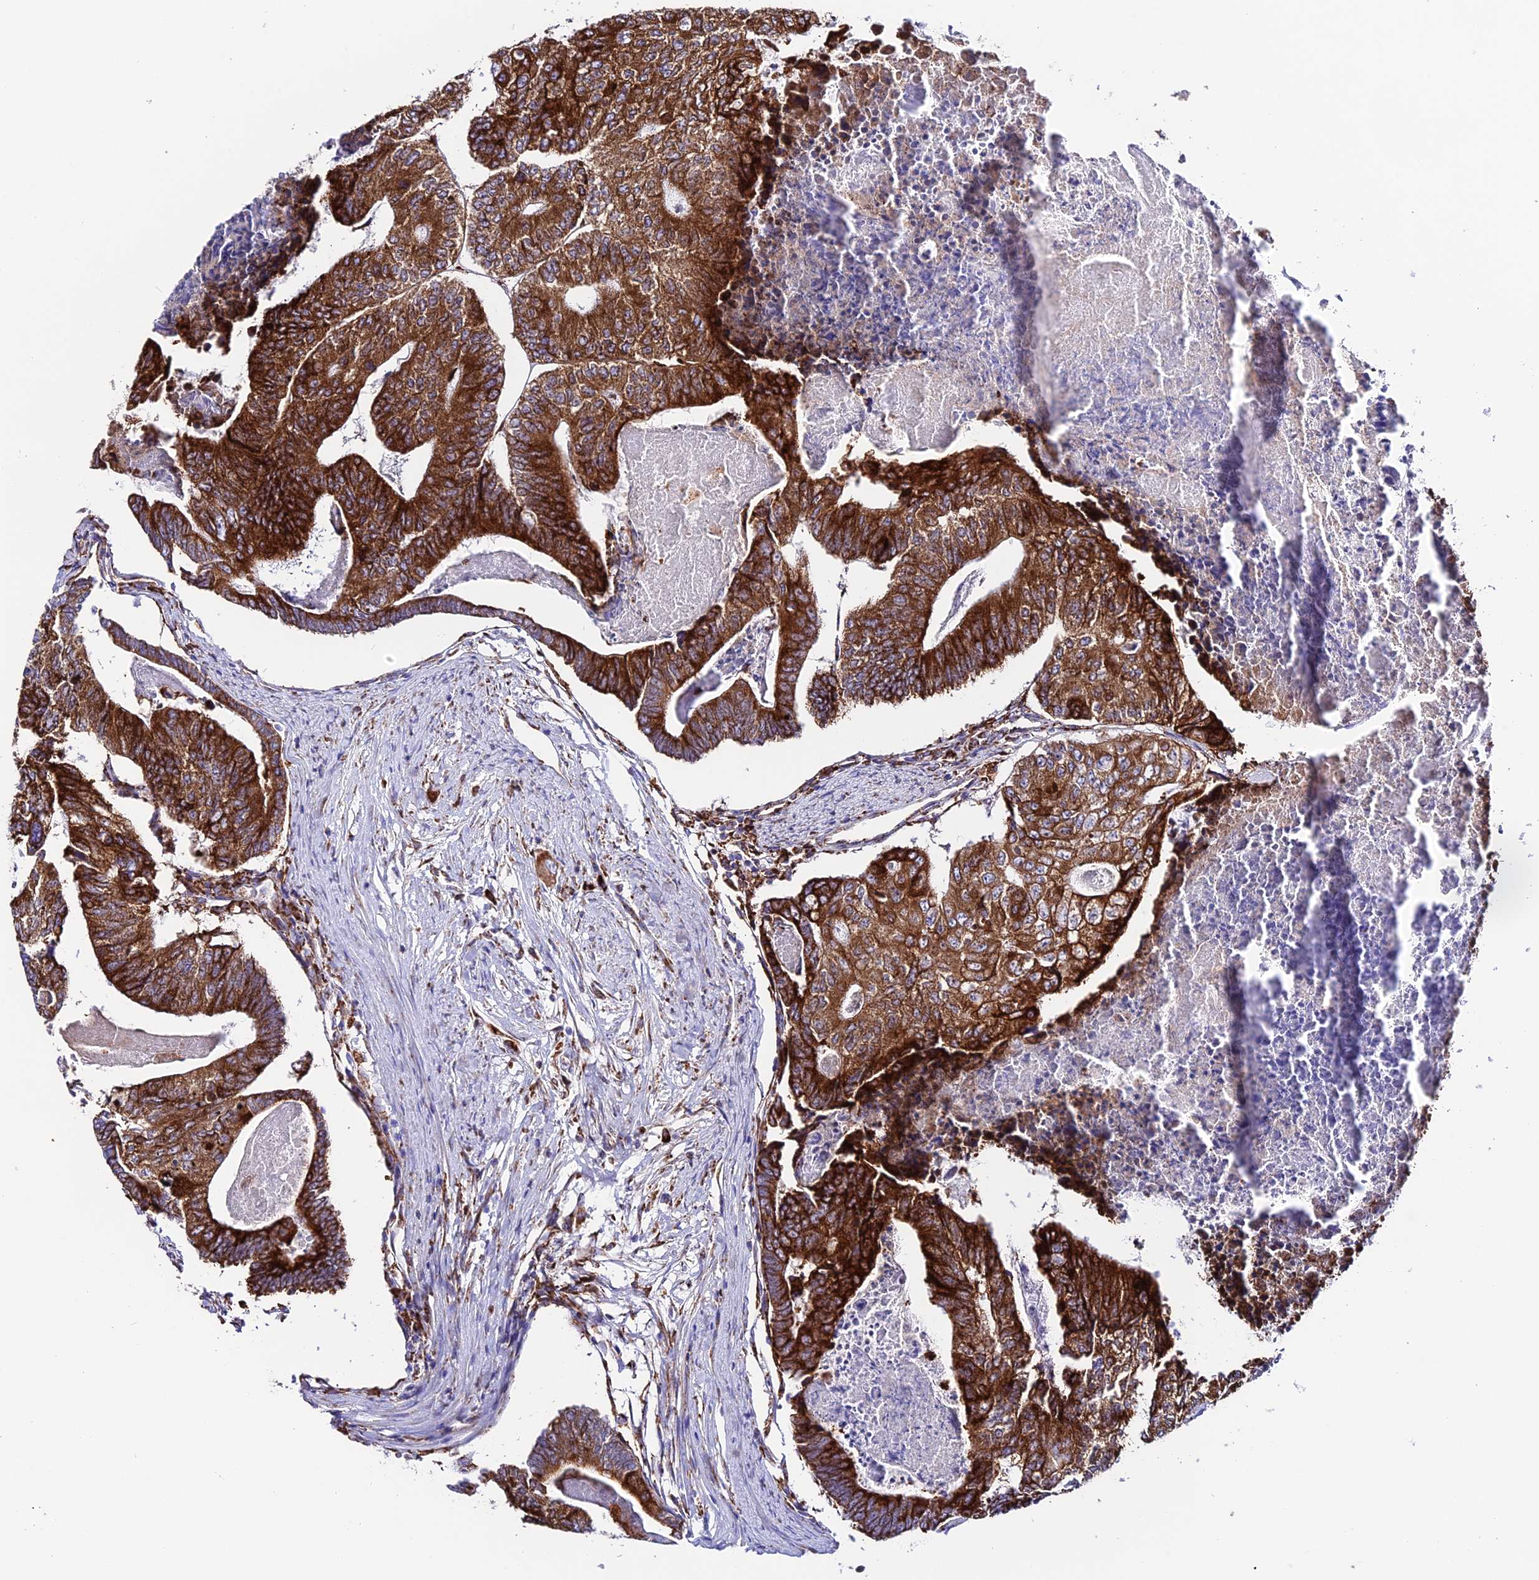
{"staining": {"intensity": "strong", "quantity": ">75%", "location": "cytoplasmic/membranous"}, "tissue": "colorectal cancer", "cell_type": "Tumor cells", "image_type": "cancer", "snomed": [{"axis": "morphology", "description": "Adenocarcinoma, NOS"}, {"axis": "topography", "description": "Colon"}], "caption": "Tumor cells show high levels of strong cytoplasmic/membranous positivity in approximately >75% of cells in colorectal cancer. (Stains: DAB in brown, nuclei in blue, Microscopy: brightfield microscopy at high magnification).", "gene": "TUBGCP6", "patient": {"sex": "female", "age": 67}}